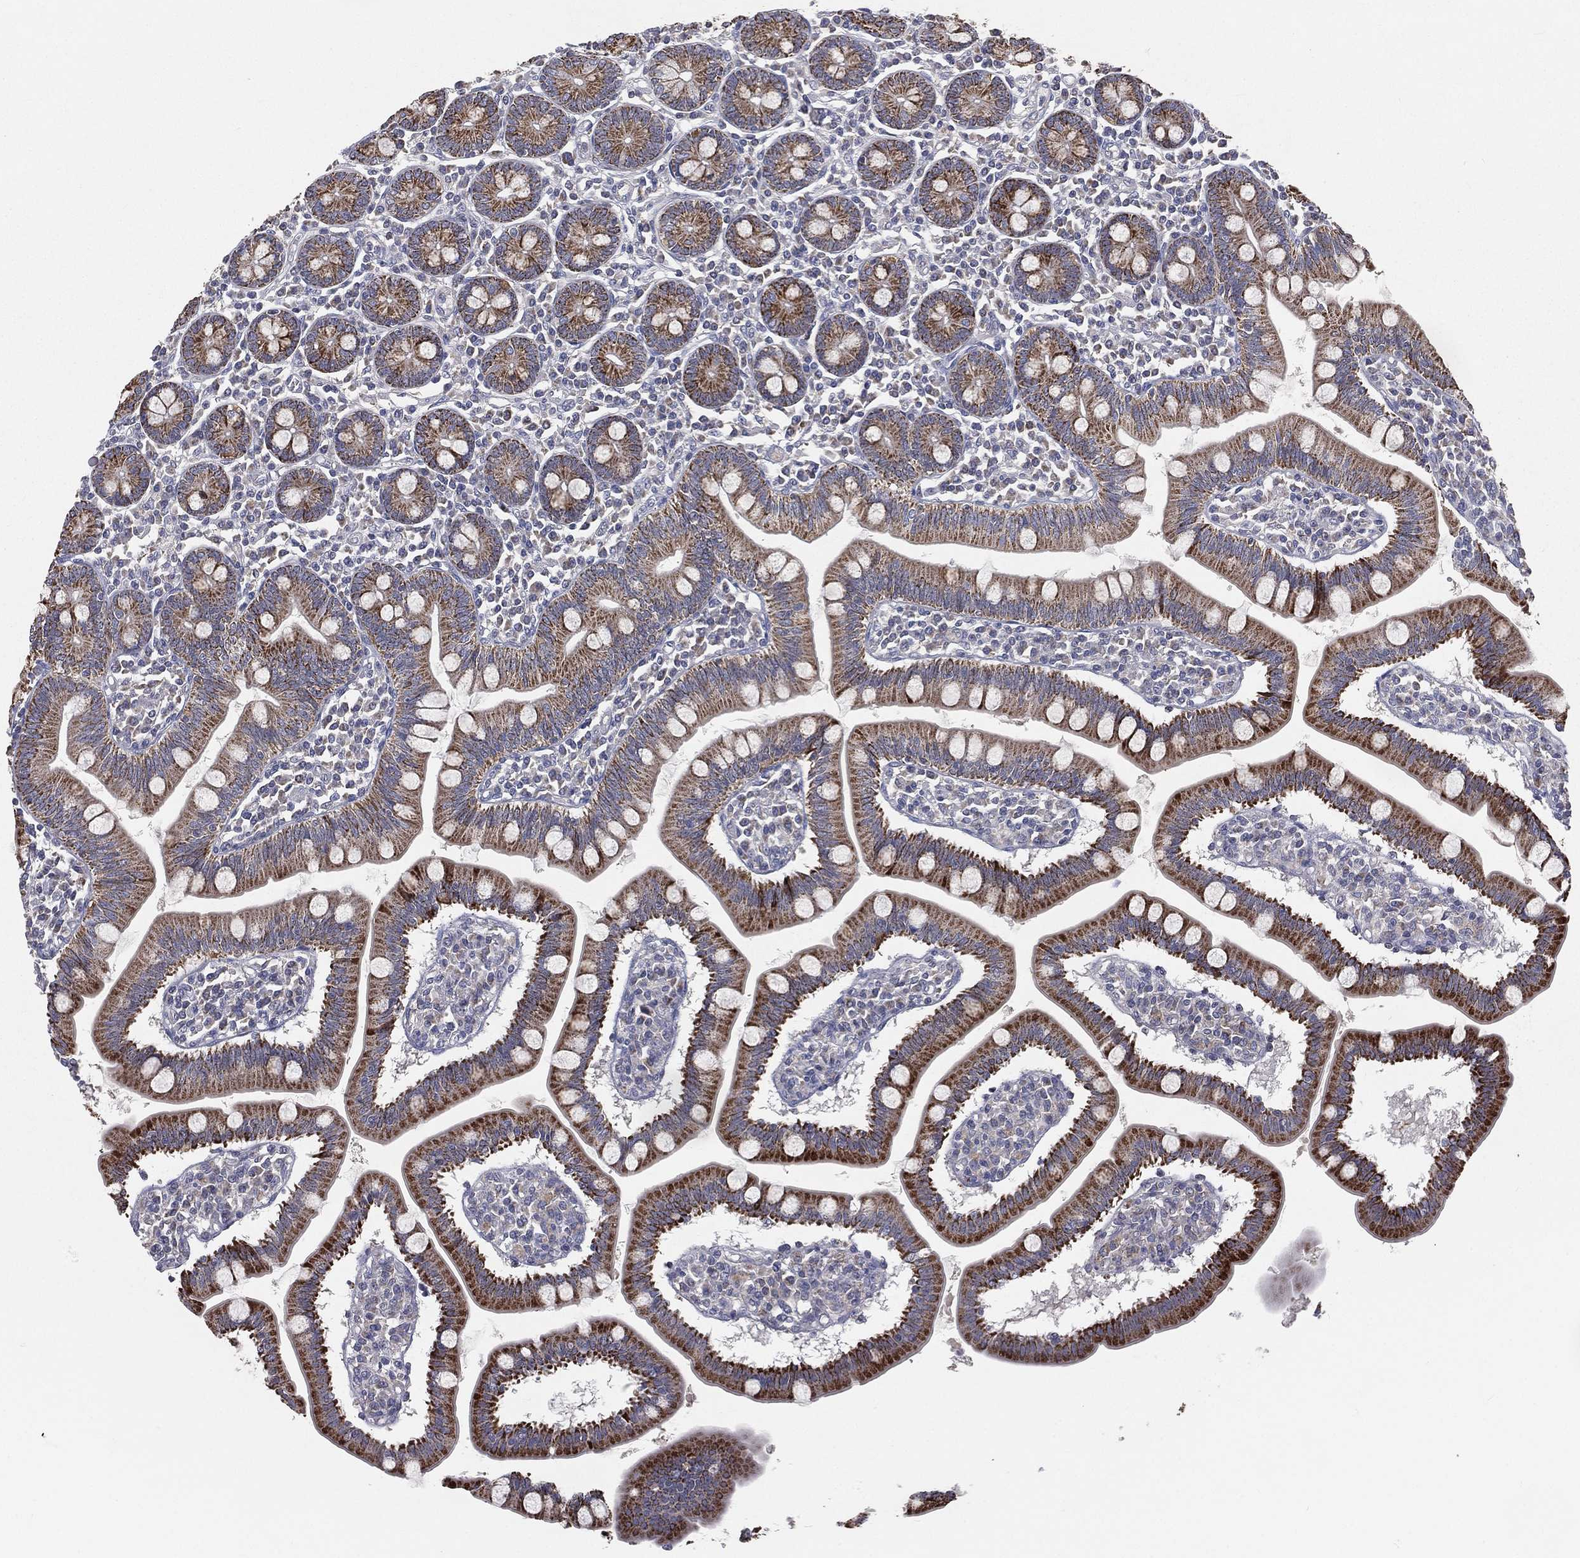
{"staining": {"intensity": "strong", "quantity": "25%-75%", "location": "cytoplasmic/membranous"}, "tissue": "small intestine", "cell_type": "Glandular cells", "image_type": "normal", "snomed": [{"axis": "morphology", "description": "Normal tissue, NOS"}, {"axis": "topography", "description": "Small intestine"}], "caption": "Immunohistochemical staining of normal human small intestine exhibits 25%-75% levels of strong cytoplasmic/membranous protein staining in approximately 25%-75% of glandular cells. Nuclei are stained in blue.", "gene": "HADH", "patient": {"sex": "male", "age": 88}}